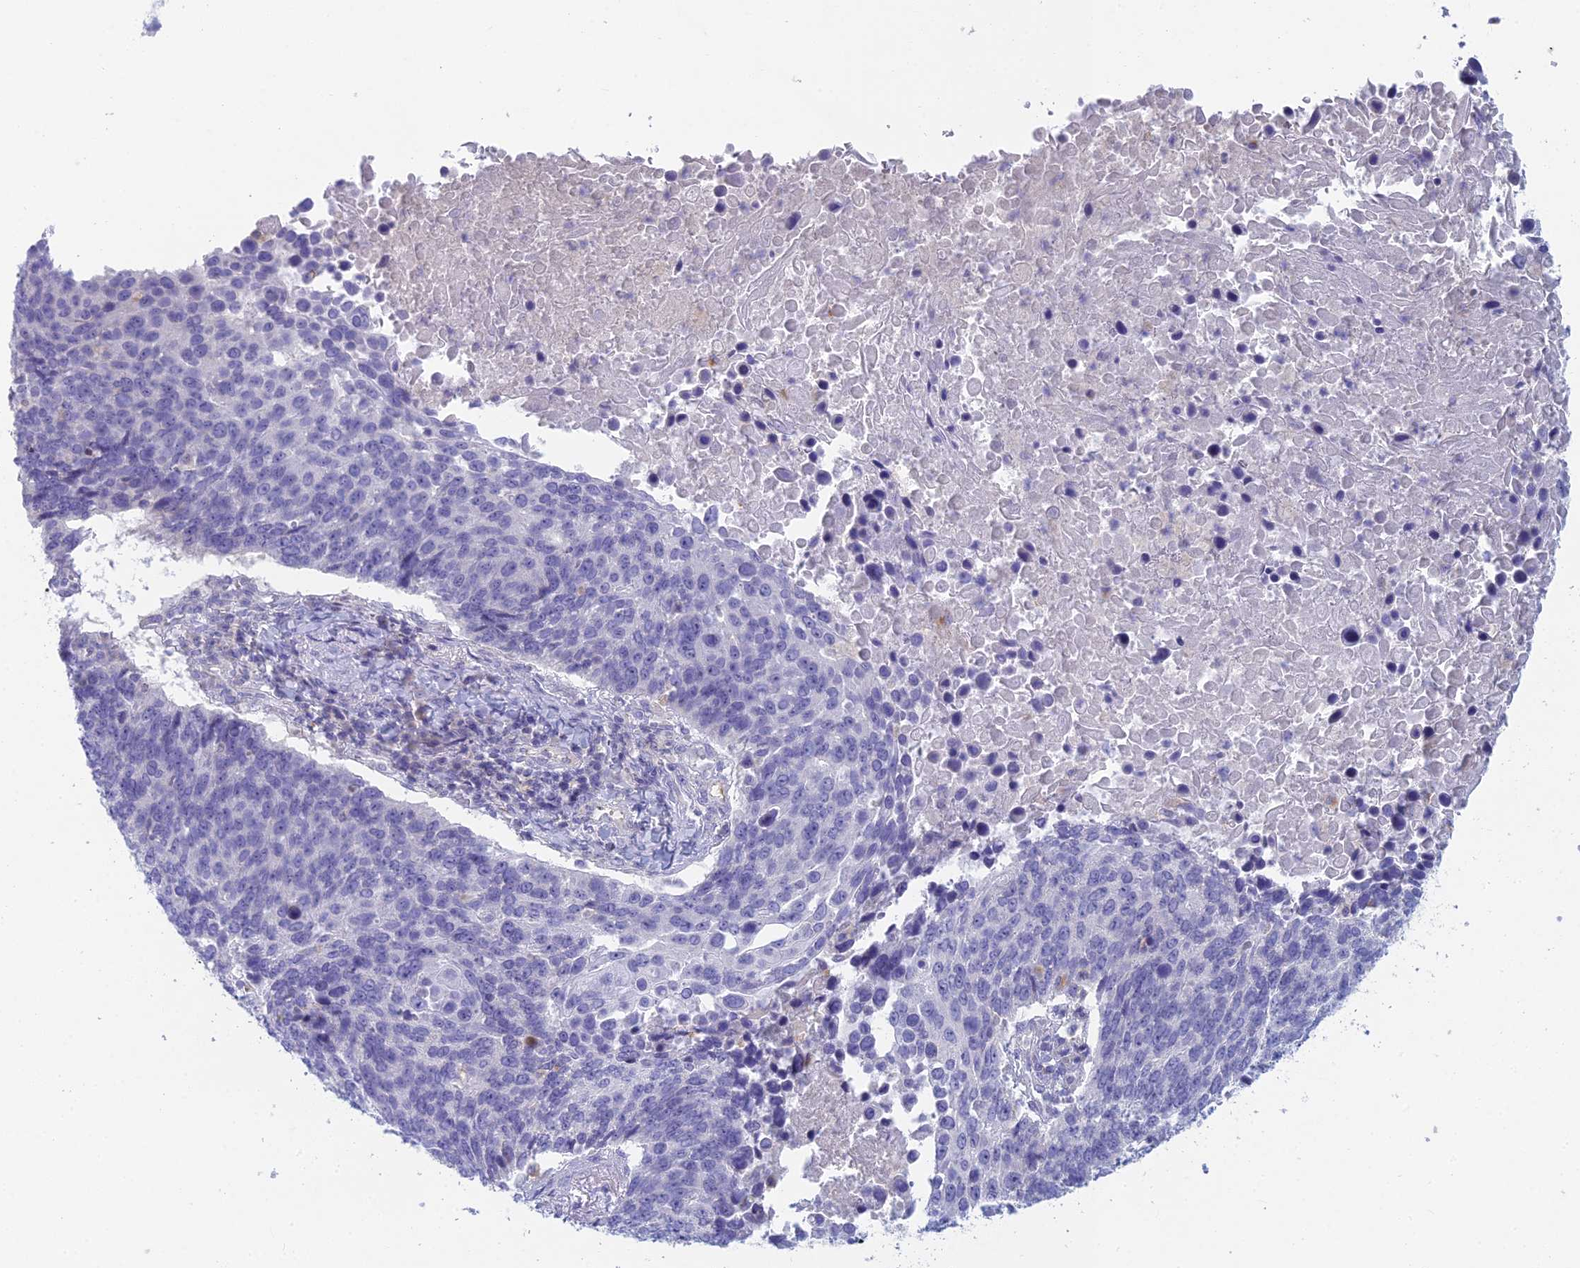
{"staining": {"intensity": "negative", "quantity": "none", "location": "none"}, "tissue": "lung cancer", "cell_type": "Tumor cells", "image_type": "cancer", "snomed": [{"axis": "morphology", "description": "Normal tissue, NOS"}, {"axis": "morphology", "description": "Squamous cell carcinoma, NOS"}, {"axis": "topography", "description": "Lymph node"}, {"axis": "topography", "description": "Lung"}], "caption": "This is an immunohistochemistry photomicrograph of lung cancer. There is no positivity in tumor cells.", "gene": "FERD3L", "patient": {"sex": "male", "age": 66}}